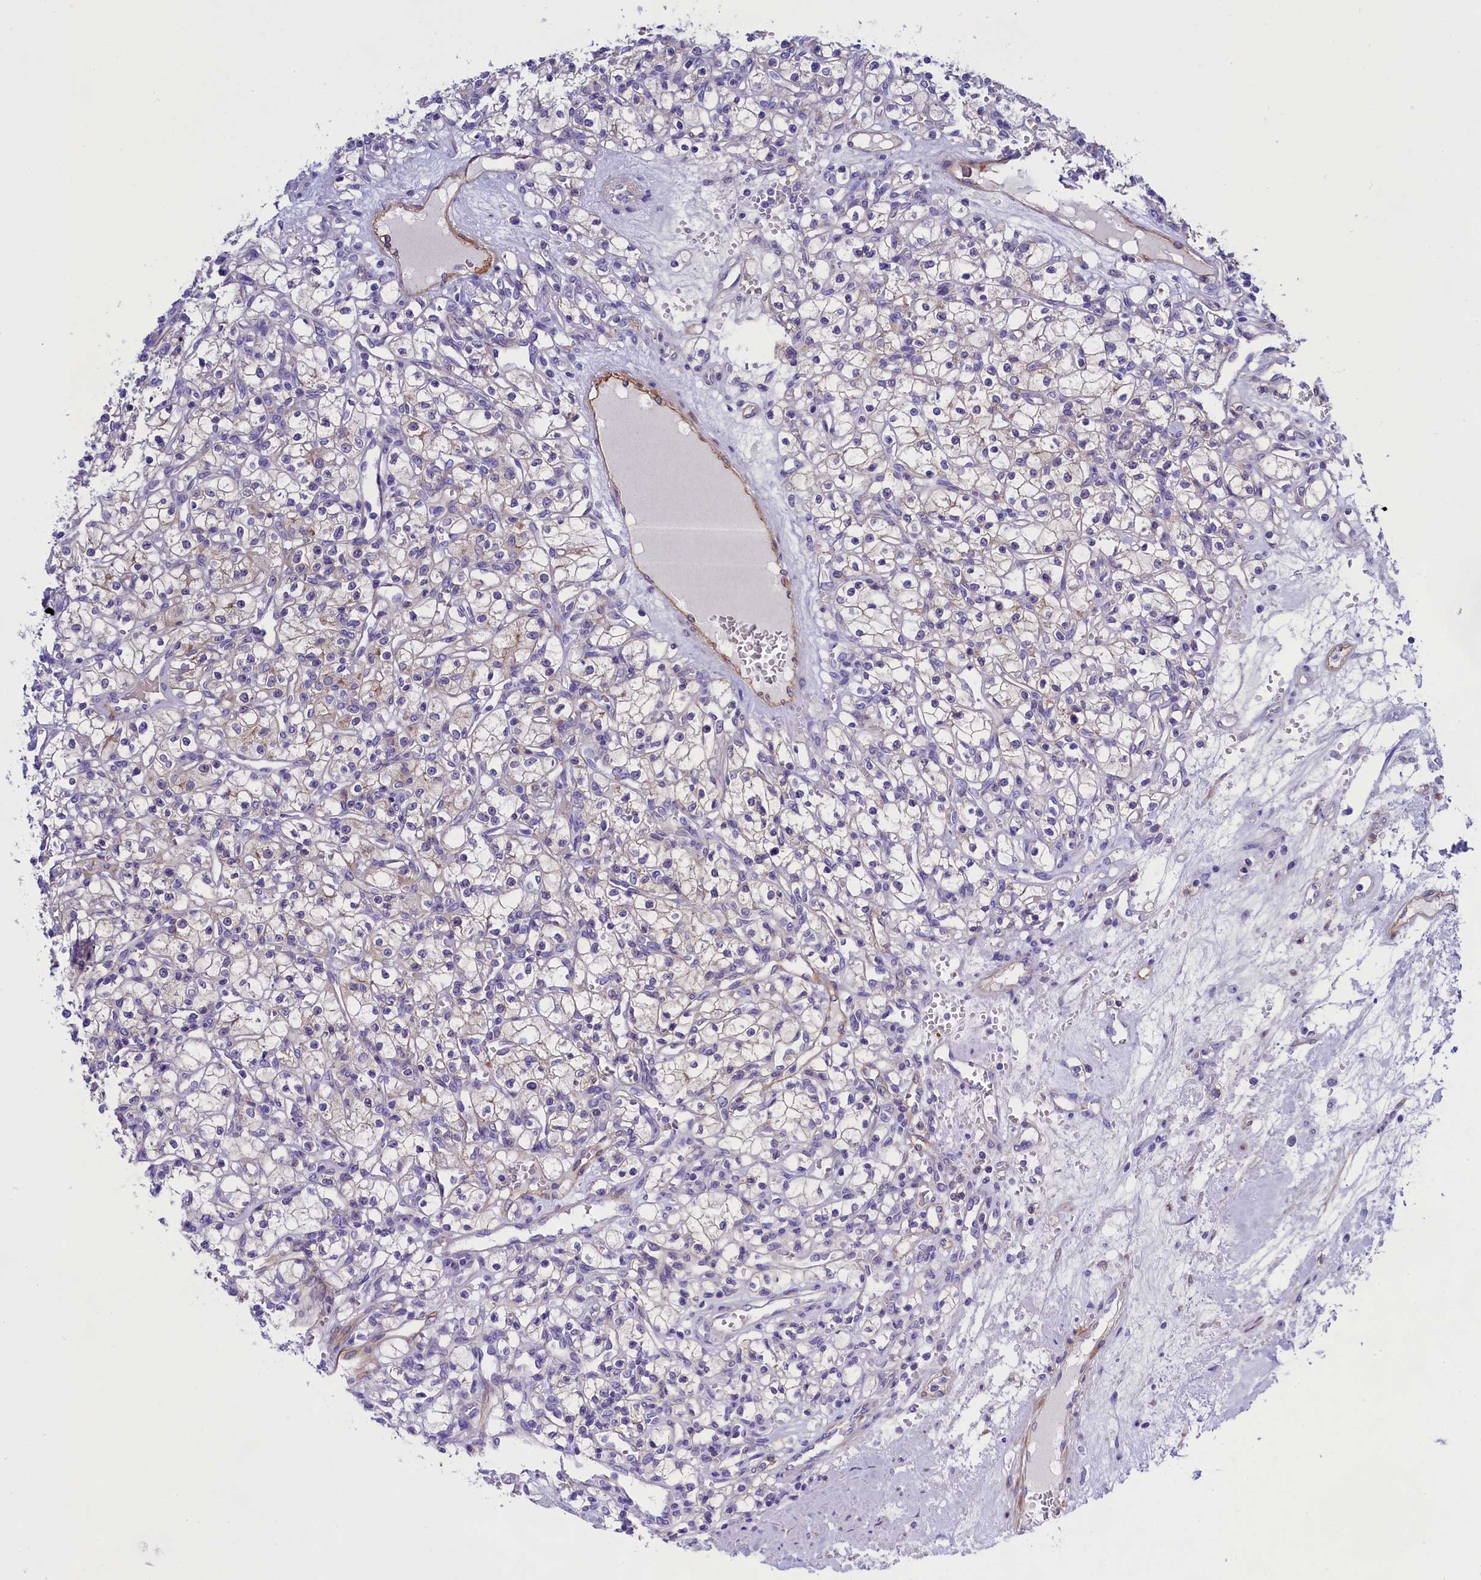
{"staining": {"intensity": "weak", "quantity": "<25%", "location": "cytoplasmic/membranous"}, "tissue": "renal cancer", "cell_type": "Tumor cells", "image_type": "cancer", "snomed": [{"axis": "morphology", "description": "Adenocarcinoma, NOS"}, {"axis": "topography", "description": "Kidney"}], "caption": "Image shows no significant protein expression in tumor cells of renal cancer (adenocarcinoma). (Brightfield microscopy of DAB (3,3'-diaminobenzidine) immunohistochemistry (IHC) at high magnification).", "gene": "PPP1R13L", "patient": {"sex": "female", "age": 59}}